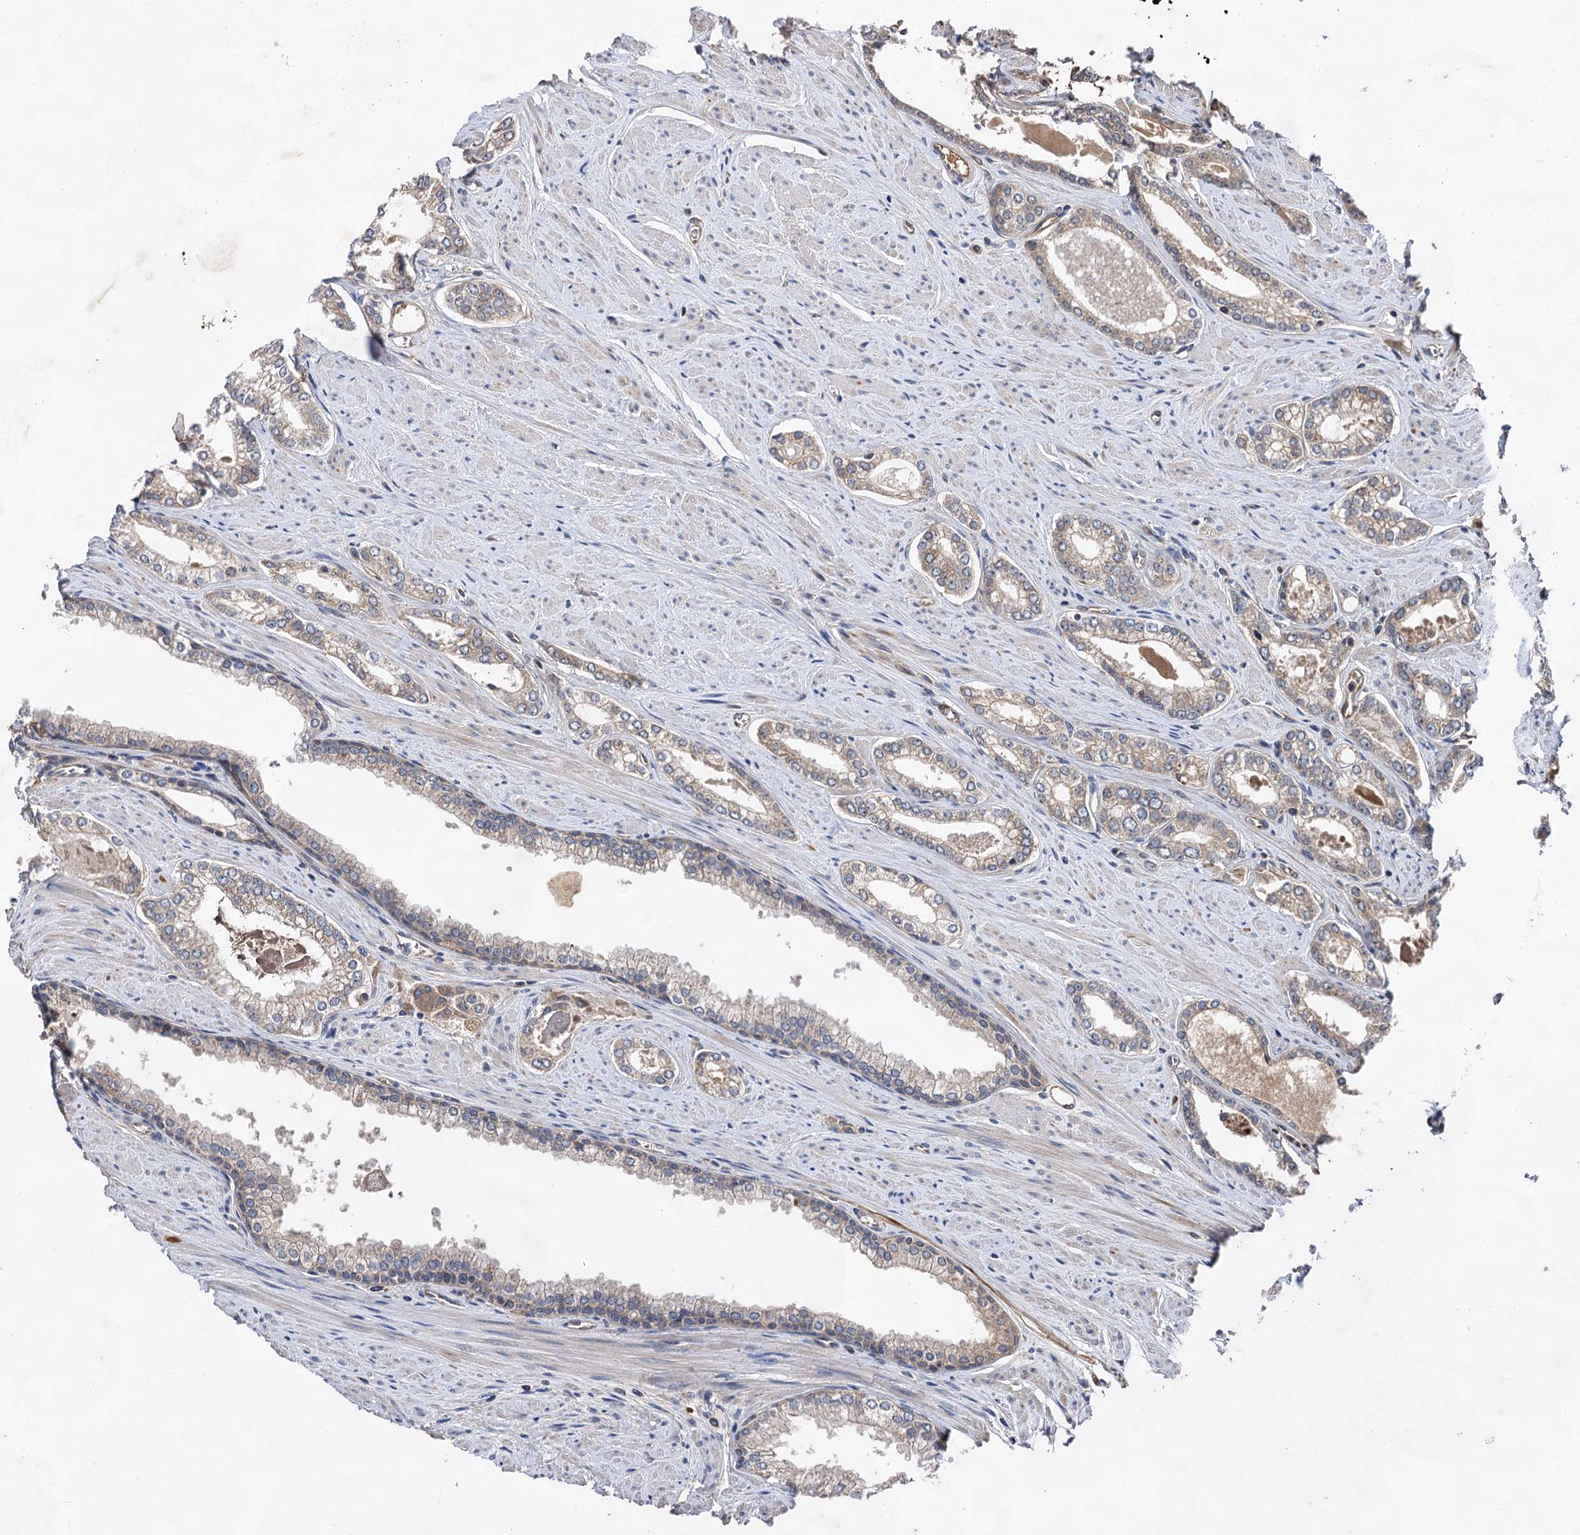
{"staining": {"intensity": "weak", "quantity": ">75%", "location": "cytoplasmic/membranous"}, "tissue": "prostate cancer", "cell_type": "Tumor cells", "image_type": "cancer", "snomed": [{"axis": "morphology", "description": "Adenocarcinoma, Low grade"}, {"axis": "topography", "description": "Prostate and seminal vesicle, NOS"}], "caption": "Immunohistochemical staining of human low-grade adenocarcinoma (prostate) displays low levels of weak cytoplasmic/membranous staining in approximately >75% of tumor cells.", "gene": "TEX9", "patient": {"sex": "male", "age": 60}}